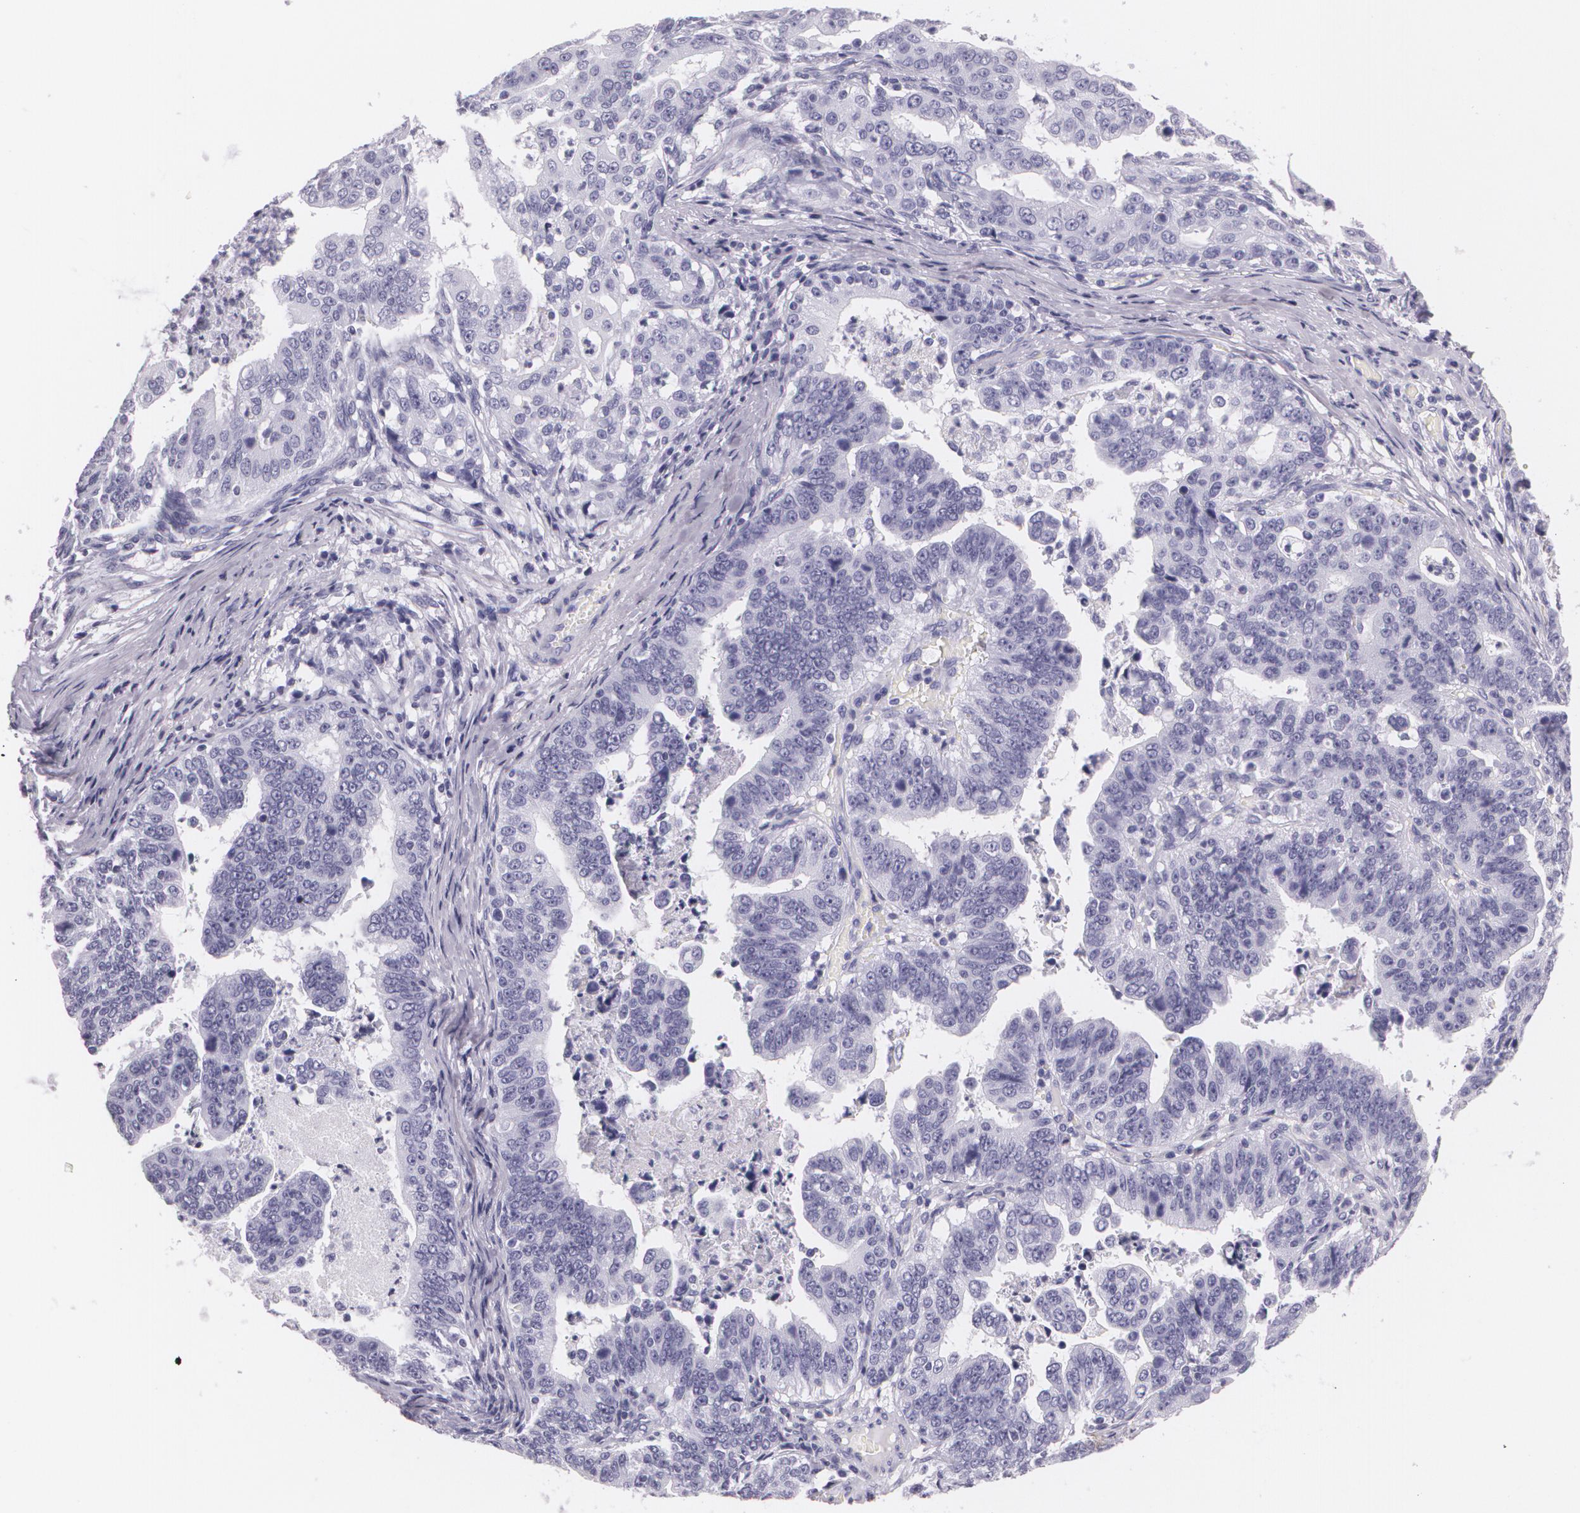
{"staining": {"intensity": "negative", "quantity": "none", "location": "none"}, "tissue": "stomach cancer", "cell_type": "Tumor cells", "image_type": "cancer", "snomed": [{"axis": "morphology", "description": "Adenocarcinoma, NOS"}, {"axis": "topography", "description": "Stomach, upper"}], "caption": "Tumor cells are negative for brown protein staining in stomach cancer.", "gene": "DLG4", "patient": {"sex": "female", "age": 50}}